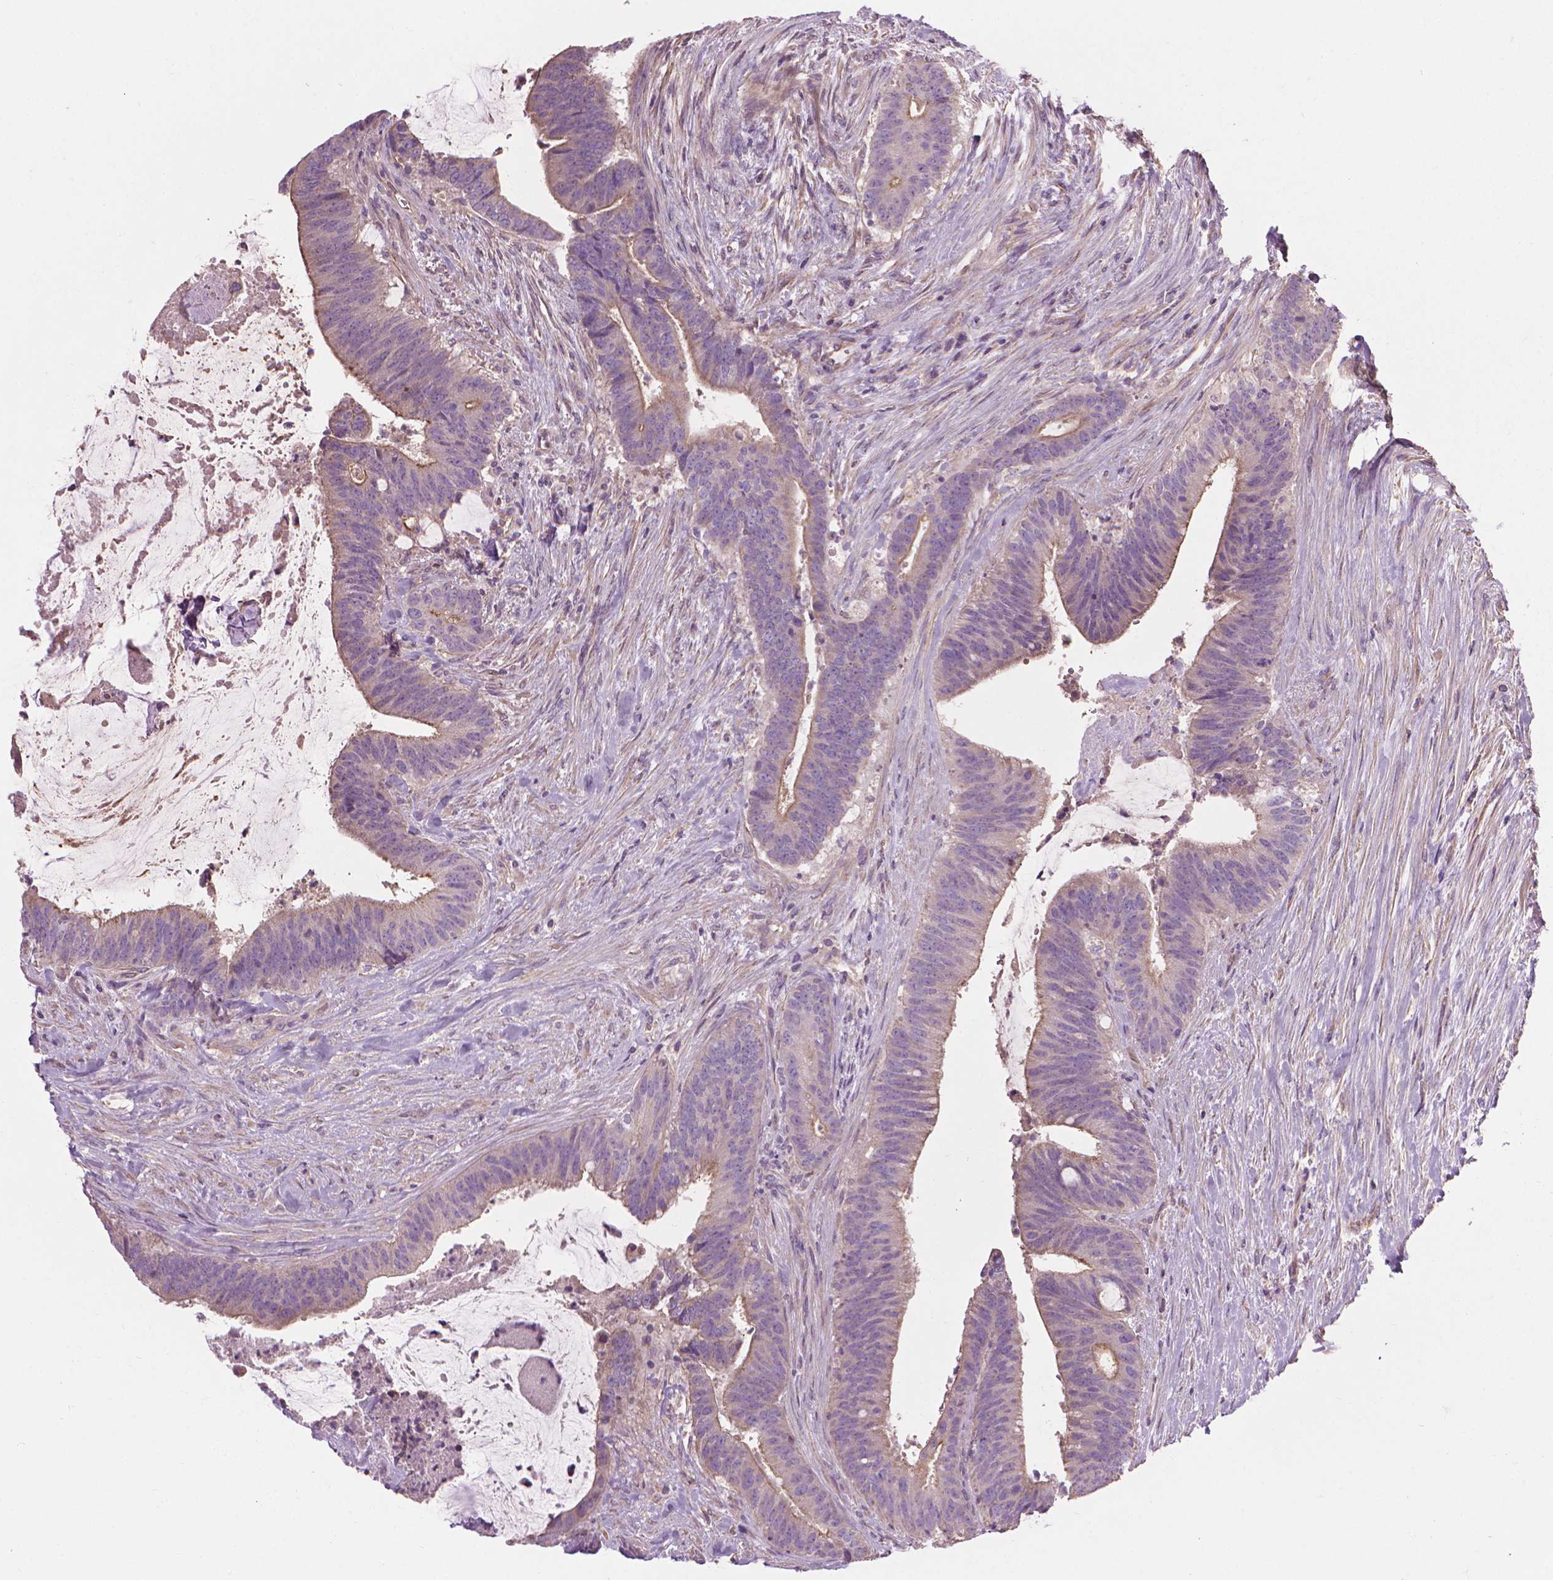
{"staining": {"intensity": "moderate", "quantity": "<25%", "location": "cytoplasmic/membranous"}, "tissue": "colorectal cancer", "cell_type": "Tumor cells", "image_type": "cancer", "snomed": [{"axis": "morphology", "description": "Adenocarcinoma, NOS"}, {"axis": "topography", "description": "Colon"}], "caption": "Immunohistochemistry (IHC) (DAB) staining of adenocarcinoma (colorectal) displays moderate cytoplasmic/membranous protein expression in approximately <25% of tumor cells.", "gene": "RIIAD1", "patient": {"sex": "female", "age": 43}}